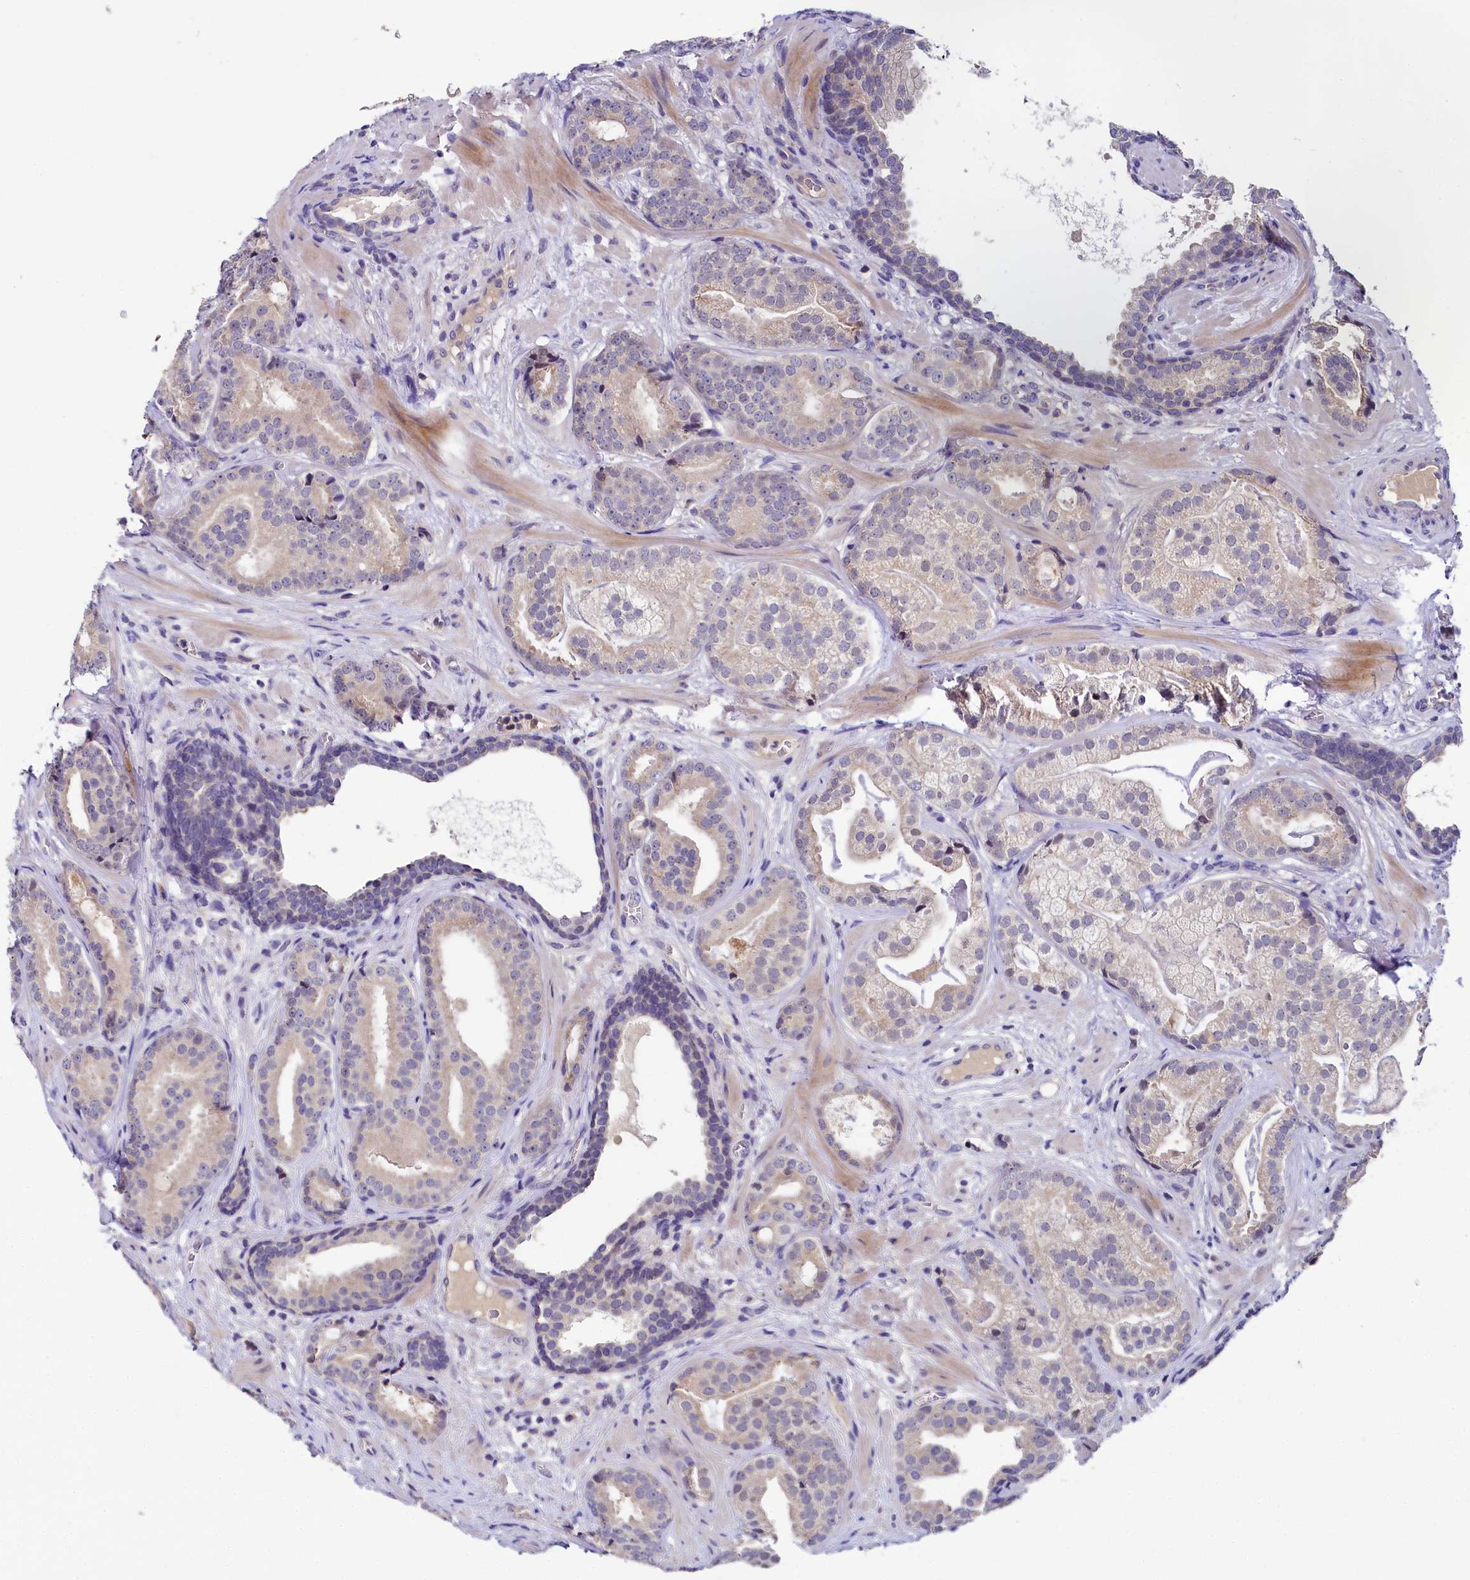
{"staining": {"intensity": "negative", "quantity": "none", "location": "none"}, "tissue": "prostate cancer", "cell_type": "Tumor cells", "image_type": "cancer", "snomed": [{"axis": "morphology", "description": "Adenocarcinoma, High grade"}, {"axis": "topography", "description": "Prostate"}], "caption": "There is no significant staining in tumor cells of prostate cancer (high-grade adenocarcinoma).", "gene": "SPINK9", "patient": {"sex": "male", "age": 60}}